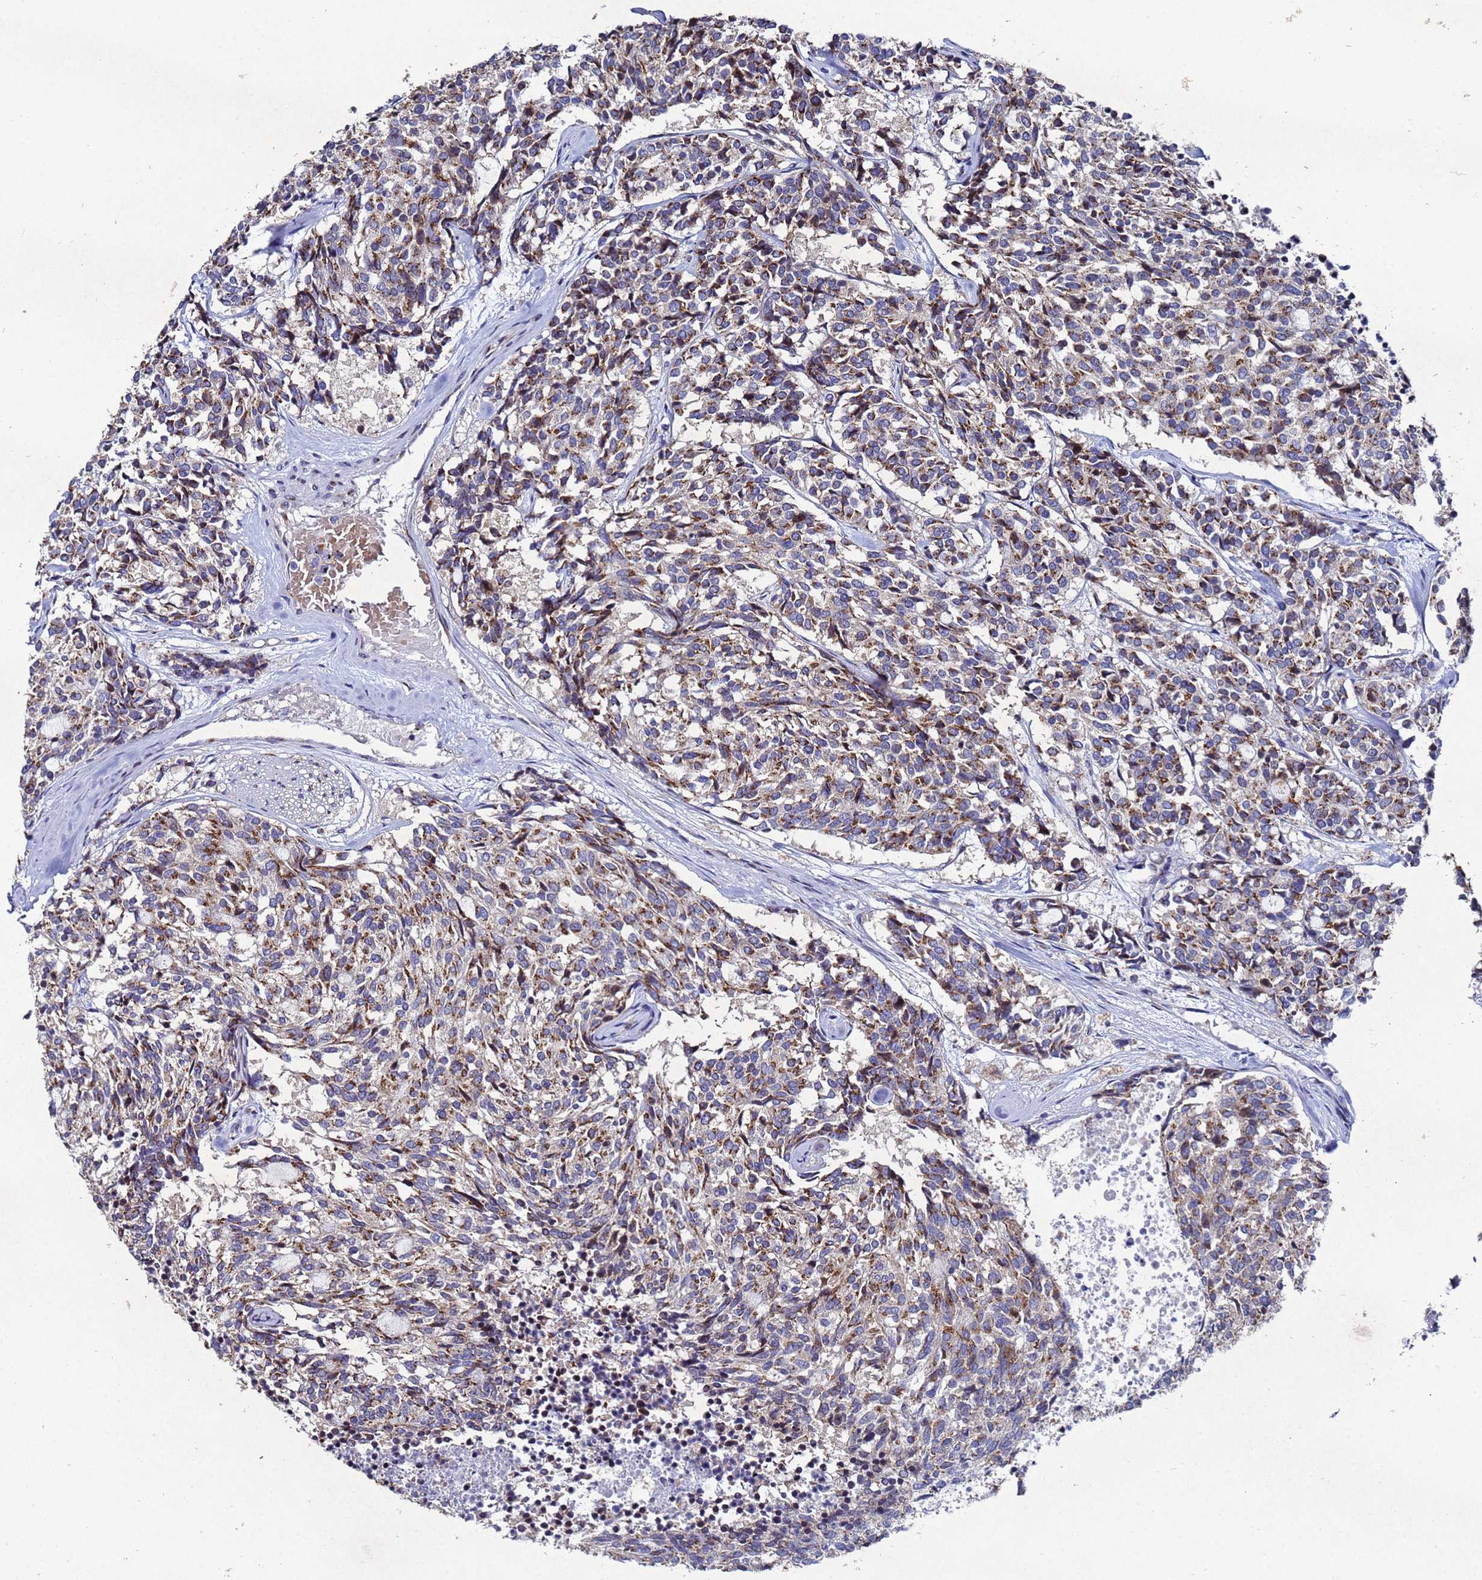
{"staining": {"intensity": "moderate", "quantity": ">75%", "location": "cytoplasmic/membranous"}, "tissue": "carcinoid", "cell_type": "Tumor cells", "image_type": "cancer", "snomed": [{"axis": "morphology", "description": "Carcinoid, malignant, NOS"}, {"axis": "topography", "description": "Pancreas"}], "caption": "Protein expression analysis of human carcinoid reveals moderate cytoplasmic/membranous staining in about >75% of tumor cells. The staining was performed using DAB (3,3'-diaminobenzidine), with brown indicating positive protein expression. Nuclei are stained blue with hematoxylin.", "gene": "NSUN6", "patient": {"sex": "female", "age": 54}}